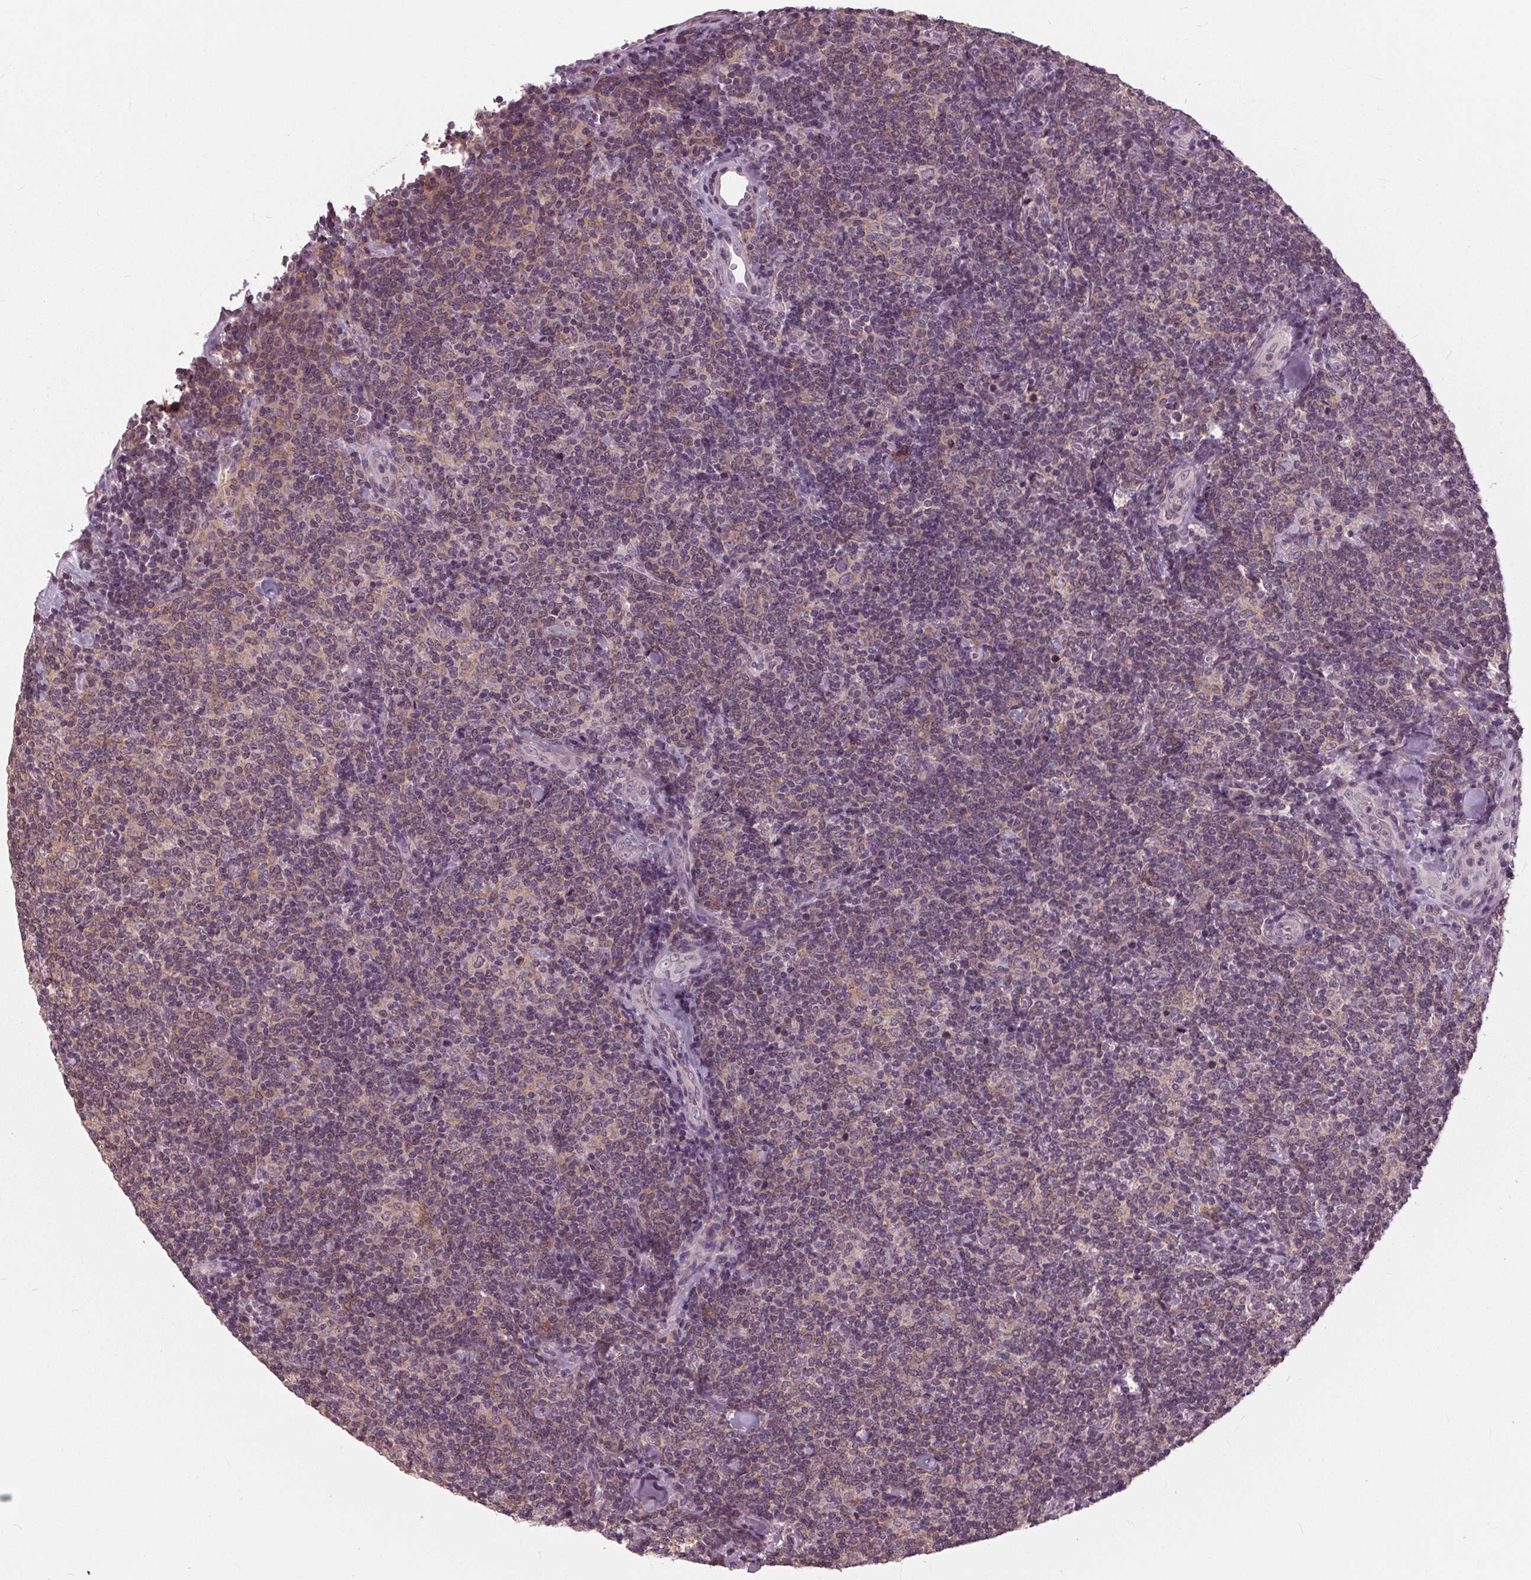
{"staining": {"intensity": "negative", "quantity": "none", "location": "none"}, "tissue": "lymphoma", "cell_type": "Tumor cells", "image_type": "cancer", "snomed": [{"axis": "morphology", "description": "Malignant lymphoma, non-Hodgkin's type, Low grade"}, {"axis": "topography", "description": "Lymph node"}], "caption": "This is an immunohistochemistry (IHC) image of human malignant lymphoma, non-Hodgkin's type (low-grade). There is no positivity in tumor cells.", "gene": "SIGLEC6", "patient": {"sex": "female", "age": 56}}